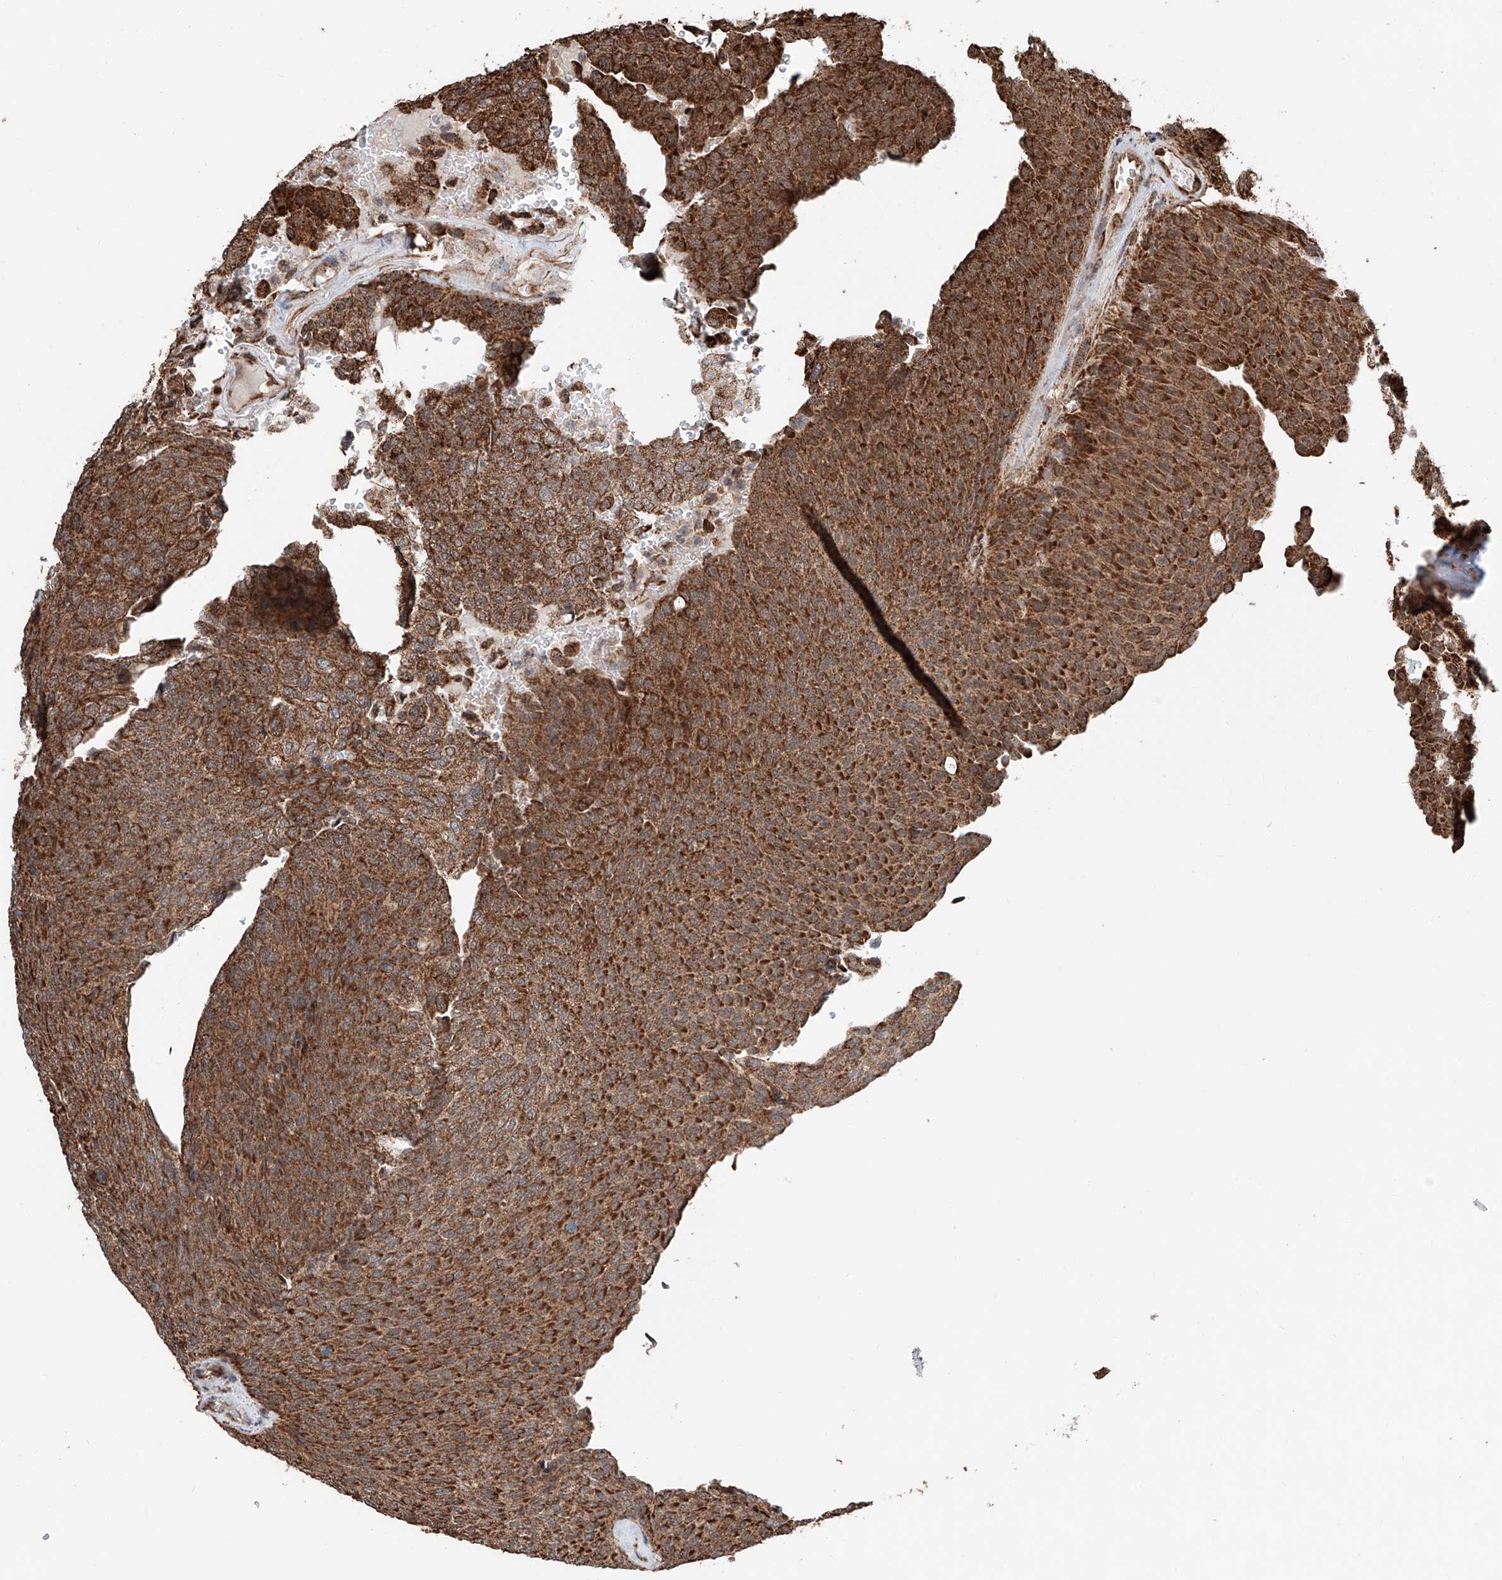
{"staining": {"intensity": "strong", "quantity": ">75%", "location": "cytoplasmic/membranous"}, "tissue": "urothelial cancer", "cell_type": "Tumor cells", "image_type": "cancer", "snomed": [{"axis": "morphology", "description": "Urothelial carcinoma, Low grade"}, {"axis": "topography", "description": "Urinary bladder"}], "caption": "DAB (3,3'-diaminobenzidine) immunohistochemical staining of low-grade urothelial carcinoma shows strong cytoplasmic/membranous protein staining in about >75% of tumor cells.", "gene": "ZNF445", "patient": {"sex": "female", "age": 79}}